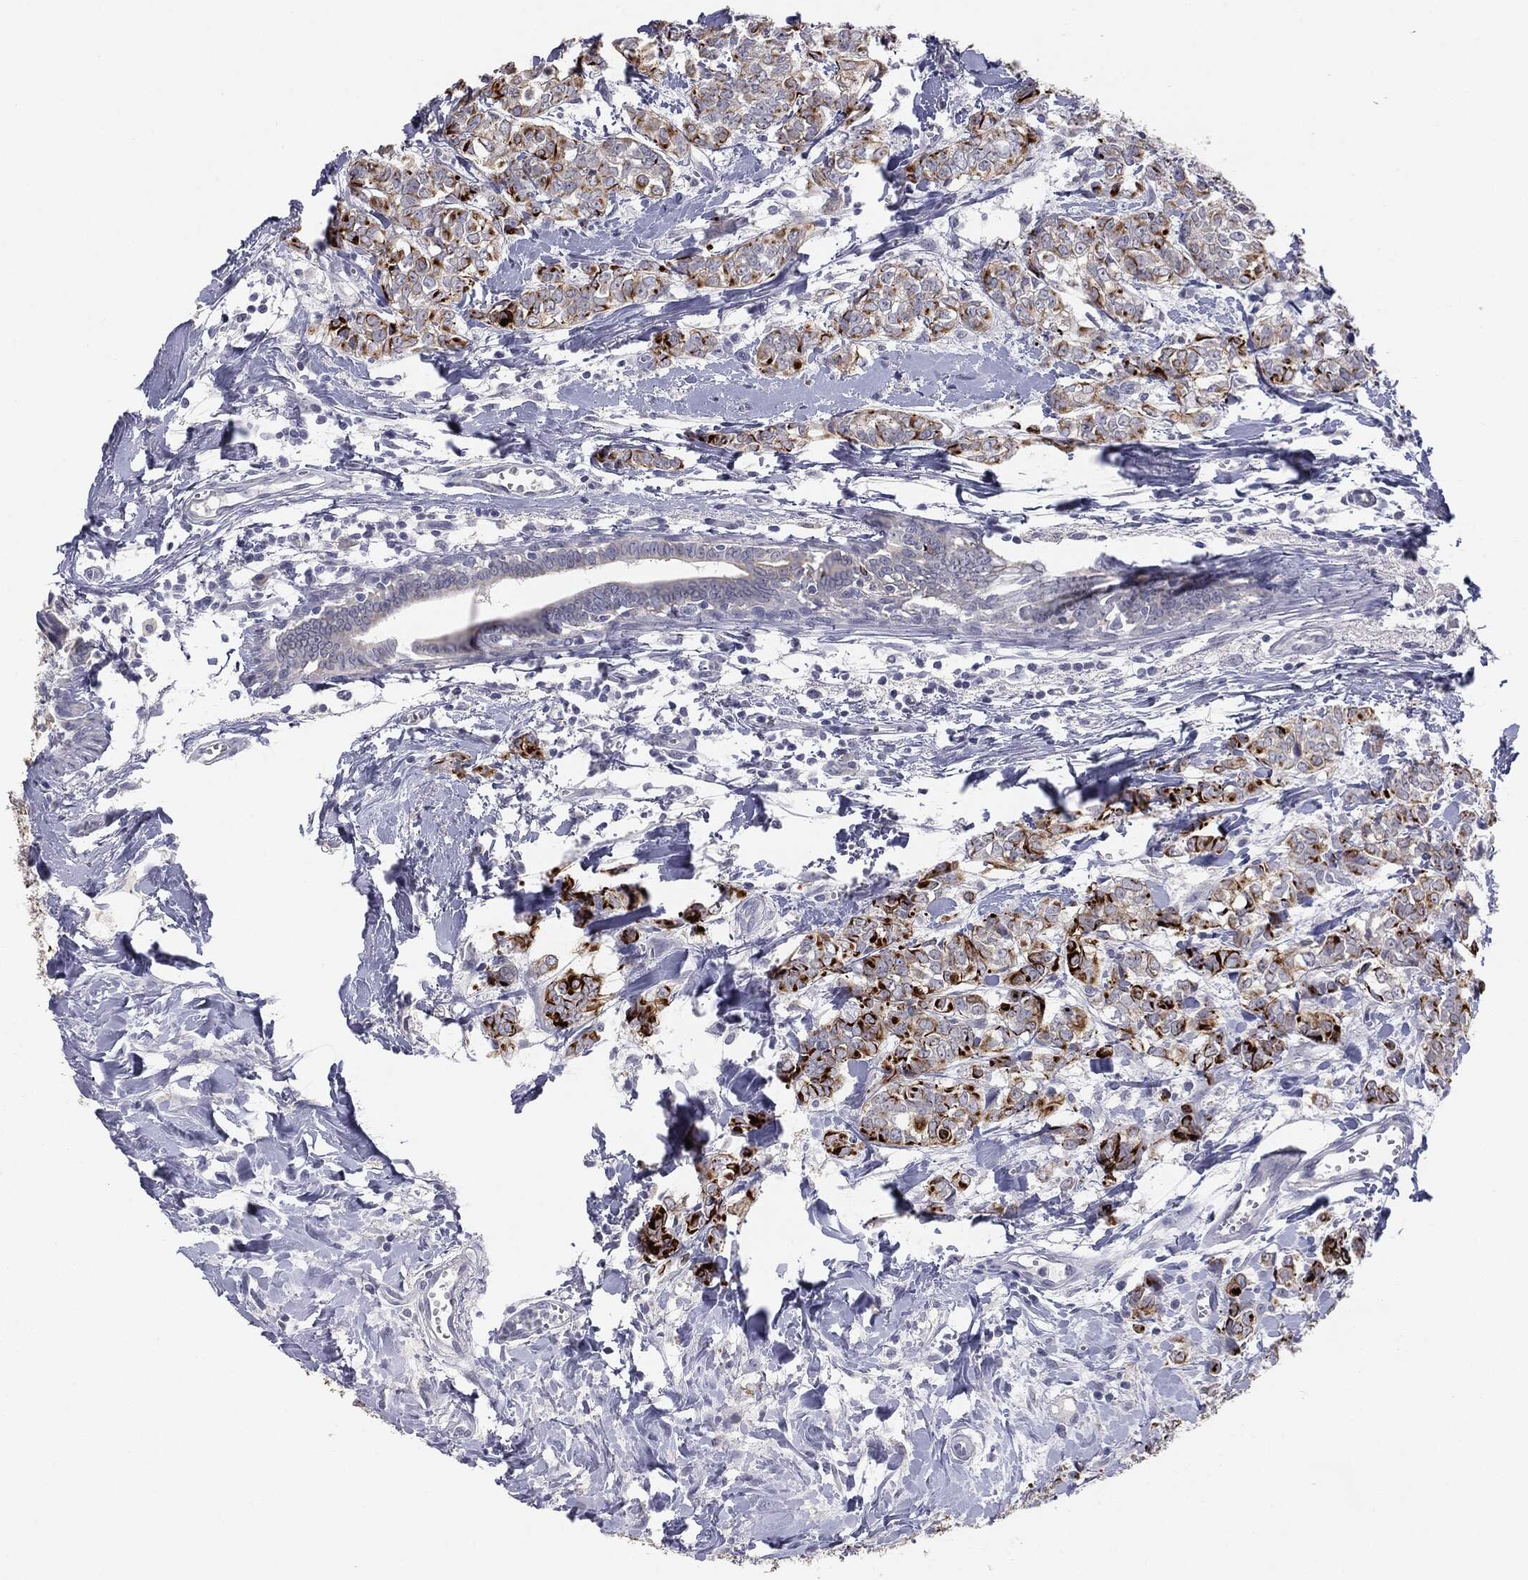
{"staining": {"intensity": "strong", "quantity": "25%-75%", "location": "cytoplasmic/membranous"}, "tissue": "breast cancer", "cell_type": "Tumor cells", "image_type": "cancer", "snomed": [{"axis": "morphology", "description": "Duct carcinoma"}, {"axis": "topography", "description": "Breast"}], "caption": "Breast cancer was stained to show a protein in brown. There is high levels of strong cytoplasmic/membranous positivity in approximately 25%-75% of tumor cells. (IHC, brightfield microscopy, high magnification).", "gene": "MUC1", "patient": {"sex": "female", "age": 61}}